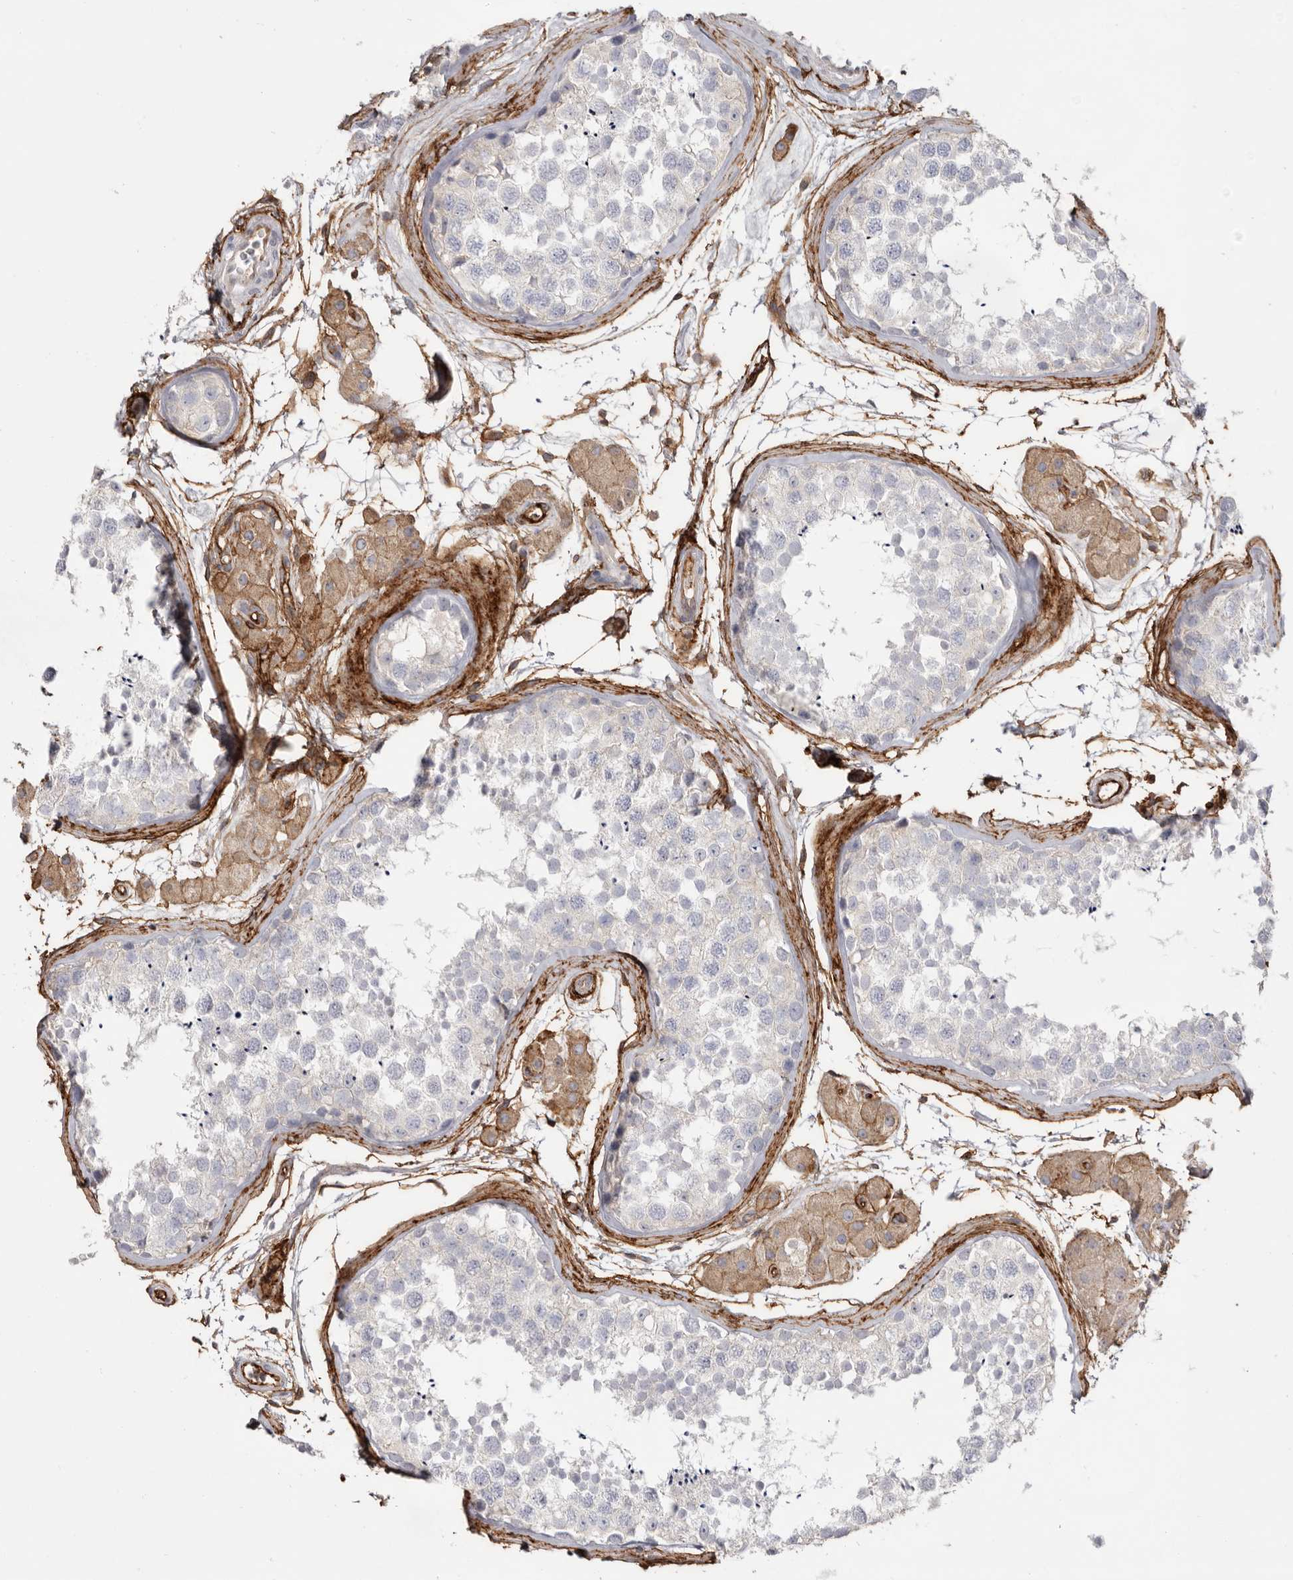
{"staining": {"intensity": "negative", "quantity": "none", "location": "none"}, "tissue": "testis", "cell_type": "Cells in seminiferous ducts", "image_type": "normal", "snomed": [{"axis": "morphology", "description": "Normal tissue, NOS"}, {"axis": "topography", "description": "Testis"}], "caption": "High magnification brightfield microscopy of unremarkable testis stained with DAB (3,3'-diaminobenzidine) (brown) and counterstained with hematoxylin (blue): cells in seminiferous ducts show no significant positivity. (Brightfield microscopy of DAB (3,3'-diaminobenzidine) immunohistochemistry at high magnification).", "gene": "LRRC66", "patient": {"sex": "male", "age": 56}}